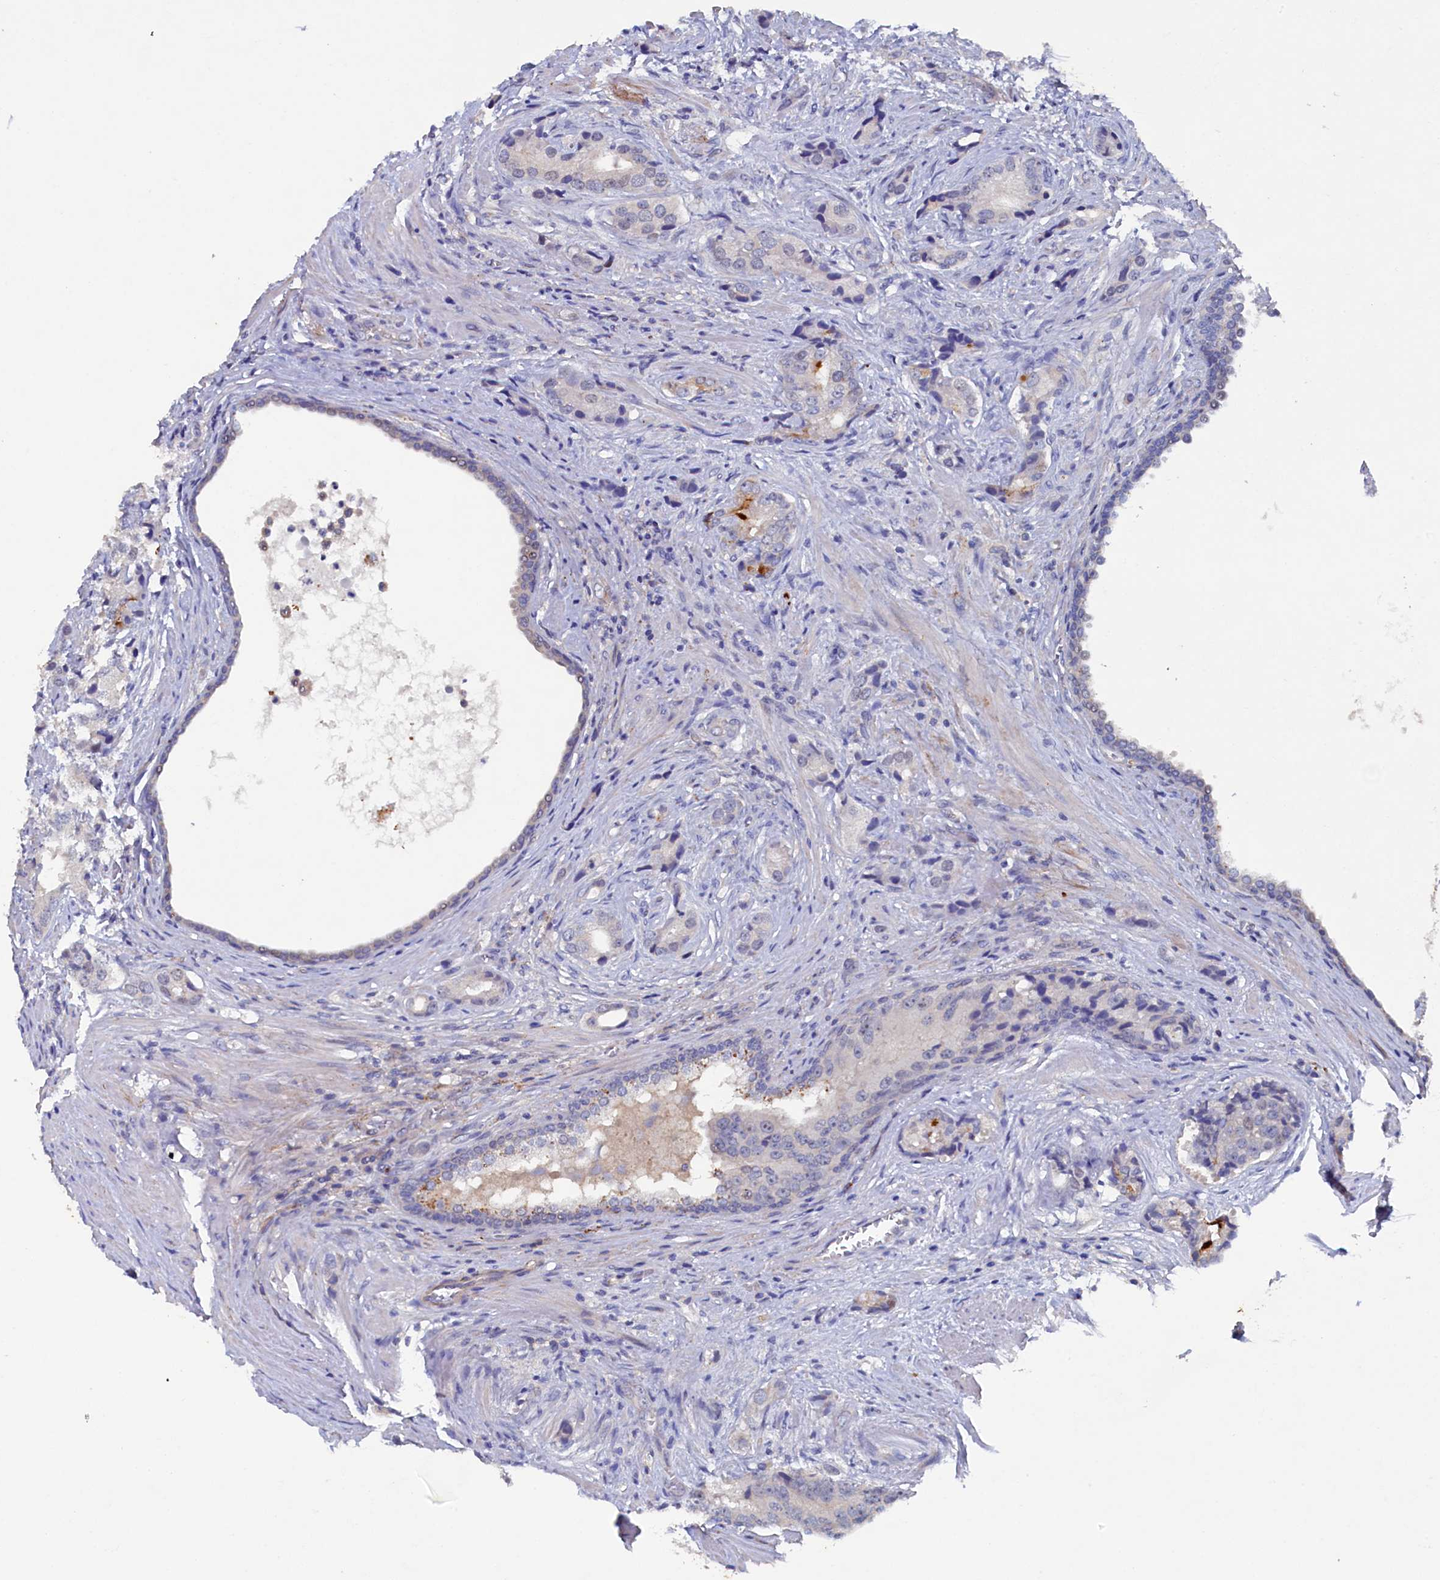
{"staining": {"intensity": "moderate", "quantity": "<25%", "location": "cytoplasmic/membranous"}, "tissue": "prostate cancer", "cell_type": "Tumor cells", "image_type": "cancer", "snomed": [{"axis": "morphology", "description": "Adenocarcinoma, Low grade"}, {"axis": "topography", "description": "Prostate"}], "caption": "Prostate cancer stained with DAB immunohistochemistry reveals low levels of moderate cytoplasmic/membranous staining in approximately <25% of tumor cells.", "gene": "CBLIF", "patient": {"sex": "male", "age": 71}}